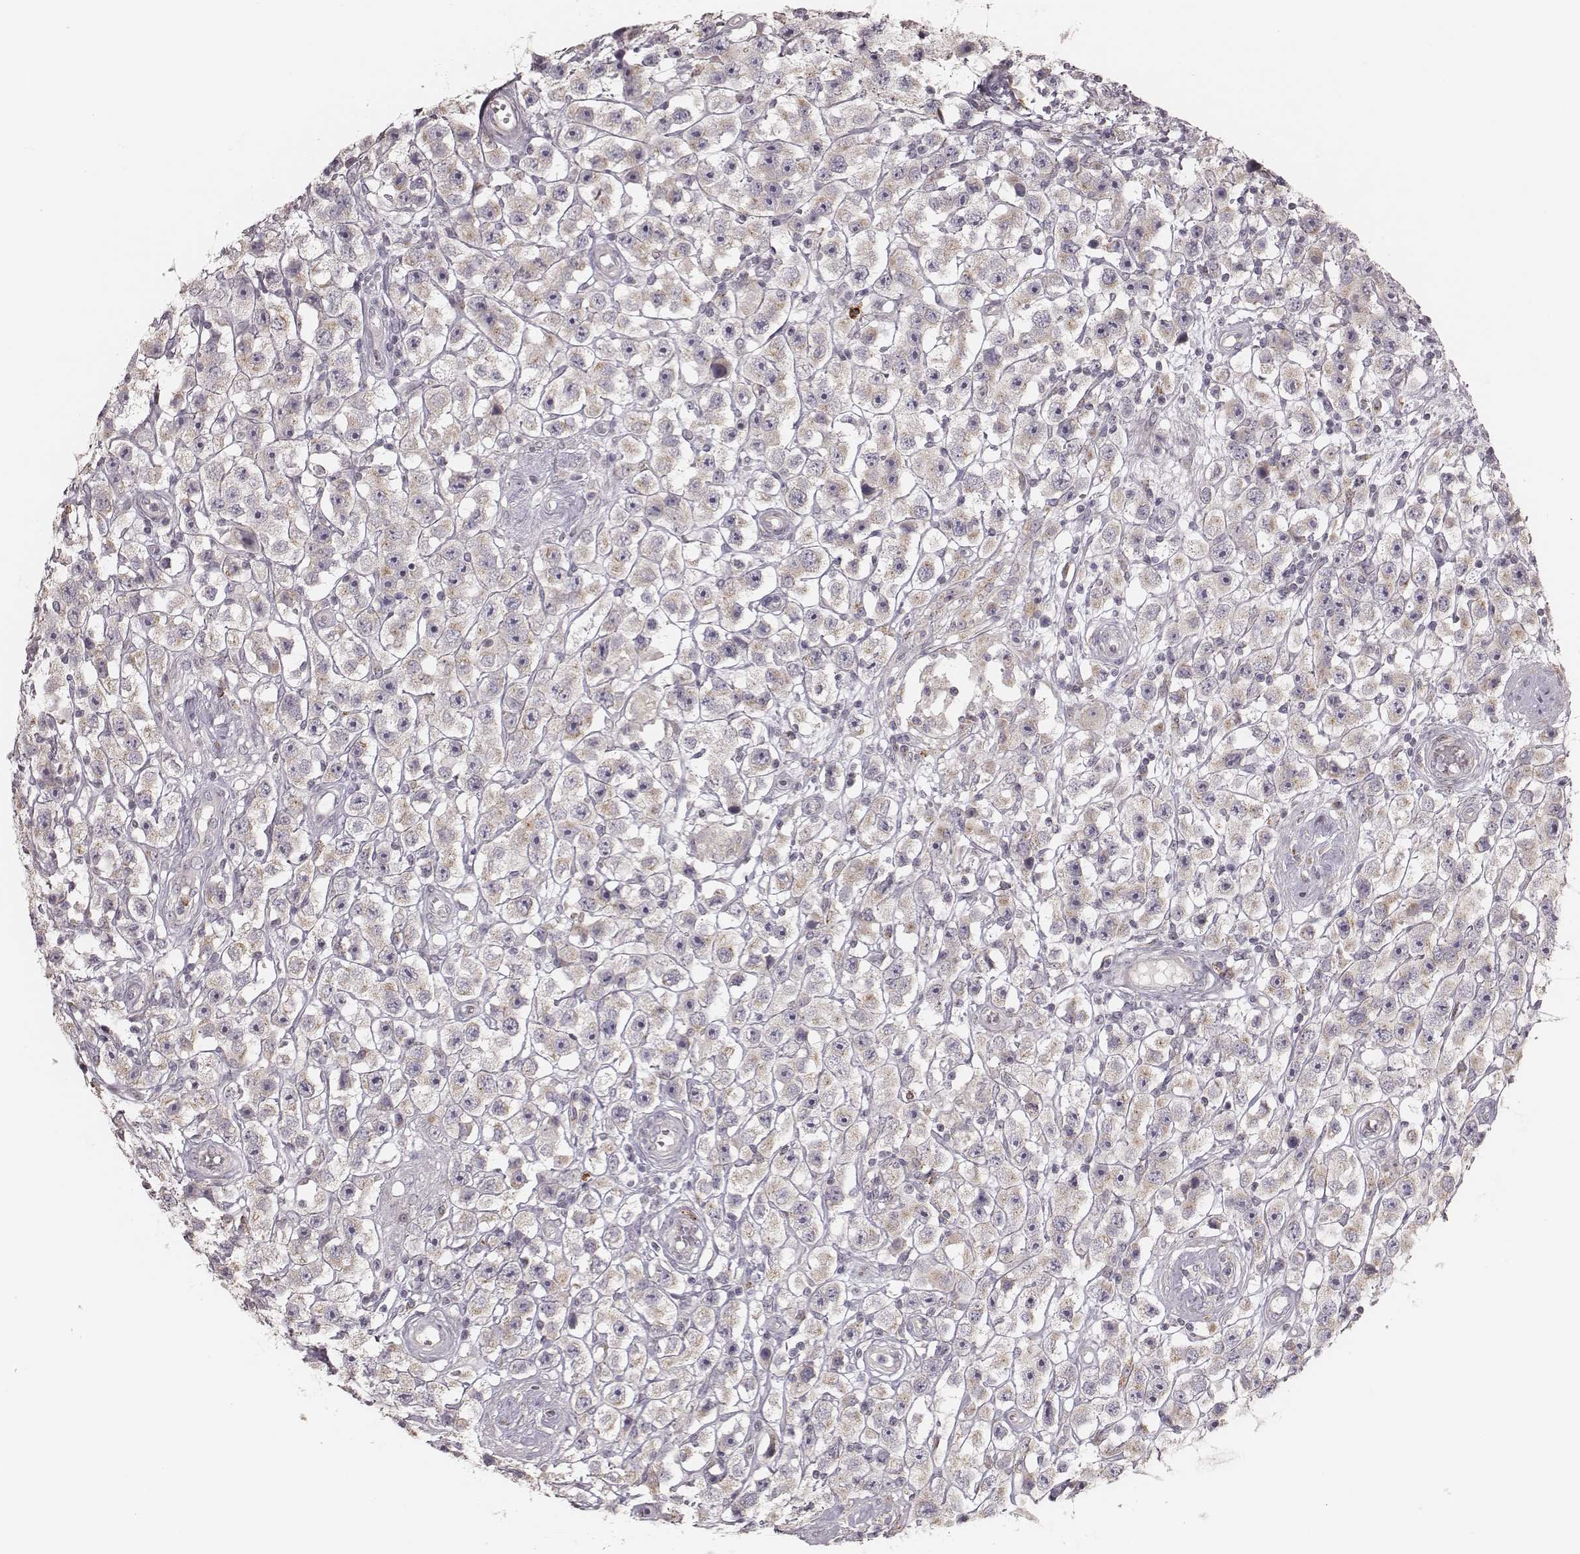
{"staining": {"intensity": "weak", "quantity": "25%-75%", "location": "cytoplasmic/membranous"}, "tissue": "testis cancer", "cell_type": "Tumor cells", "image_type": "cancer", "snomed": [{"axis": "morphology", "description": "Seminoma, NOS"}, {"axis": "topography", "description": "Testis"}], "caption": "Seminoma (testis) was stained to show a protein in brown. There is low levels of weak cytoplasmic/membranous staining in about 25%-75% of tumor cells.", "gene": "ABCA7", "patient": {"sex": "male", "age": 45}}